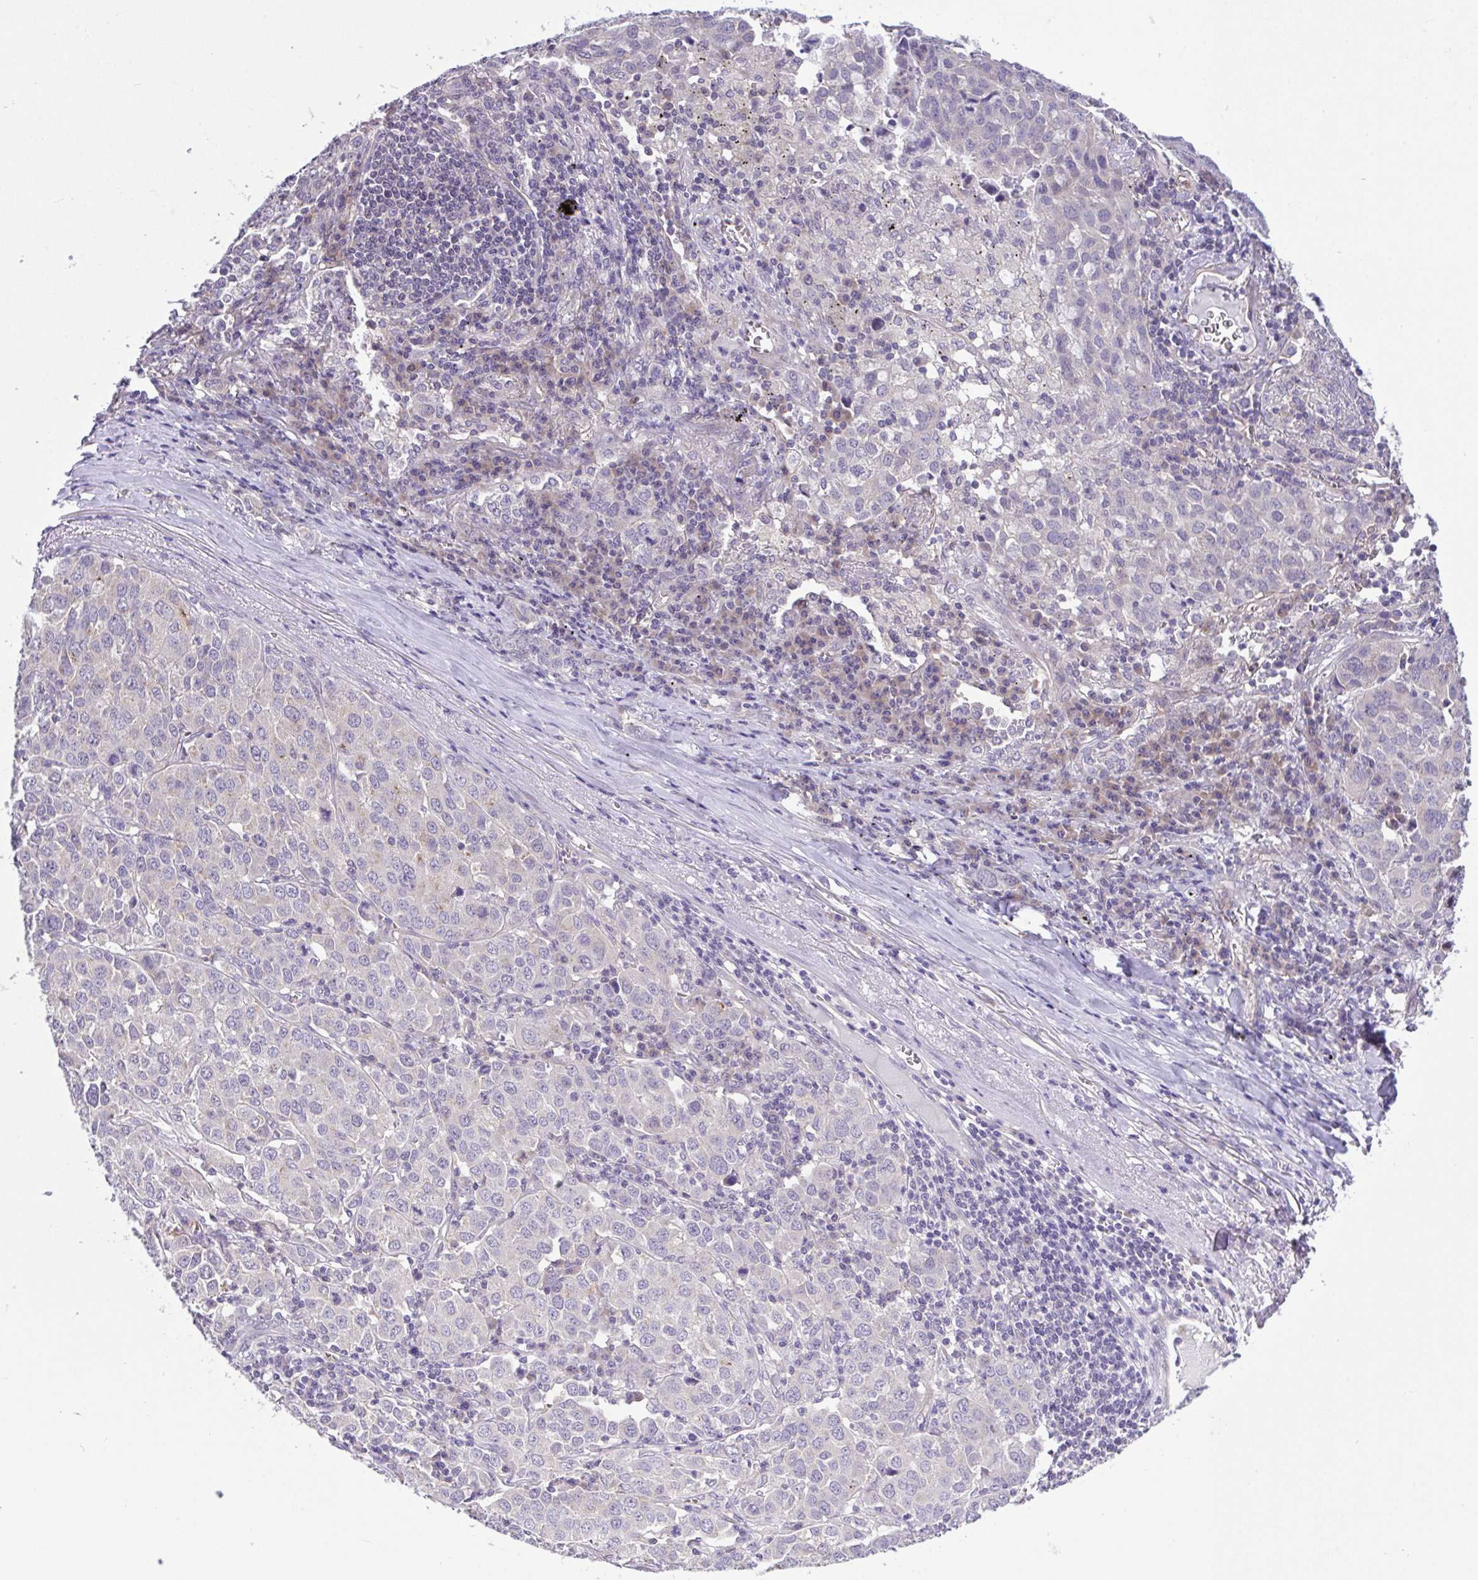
{"staining": {"intensity": "negative", "quantity": "none", "location": "none"}, "tissue": "lung cancer", "cell_type": "Tumor cells", "image_type": "cancer", "snomed": [{"axis": "morphology", "description": "Adenocarcinoma, NOS"}, {"axis": "morphology", "description": "Adenocarcinoma, metastatic, NOS"}, {"axis": "topography", "description": "Lymph node"}, {"axis": "topography", "description": "Lung"}], "caption": "Immunohistochemical staining of lung cancer shows no significant staining in tumor cells.", "gene": "RHOXF1", "patient": {"sex": "female", "age": 65}}